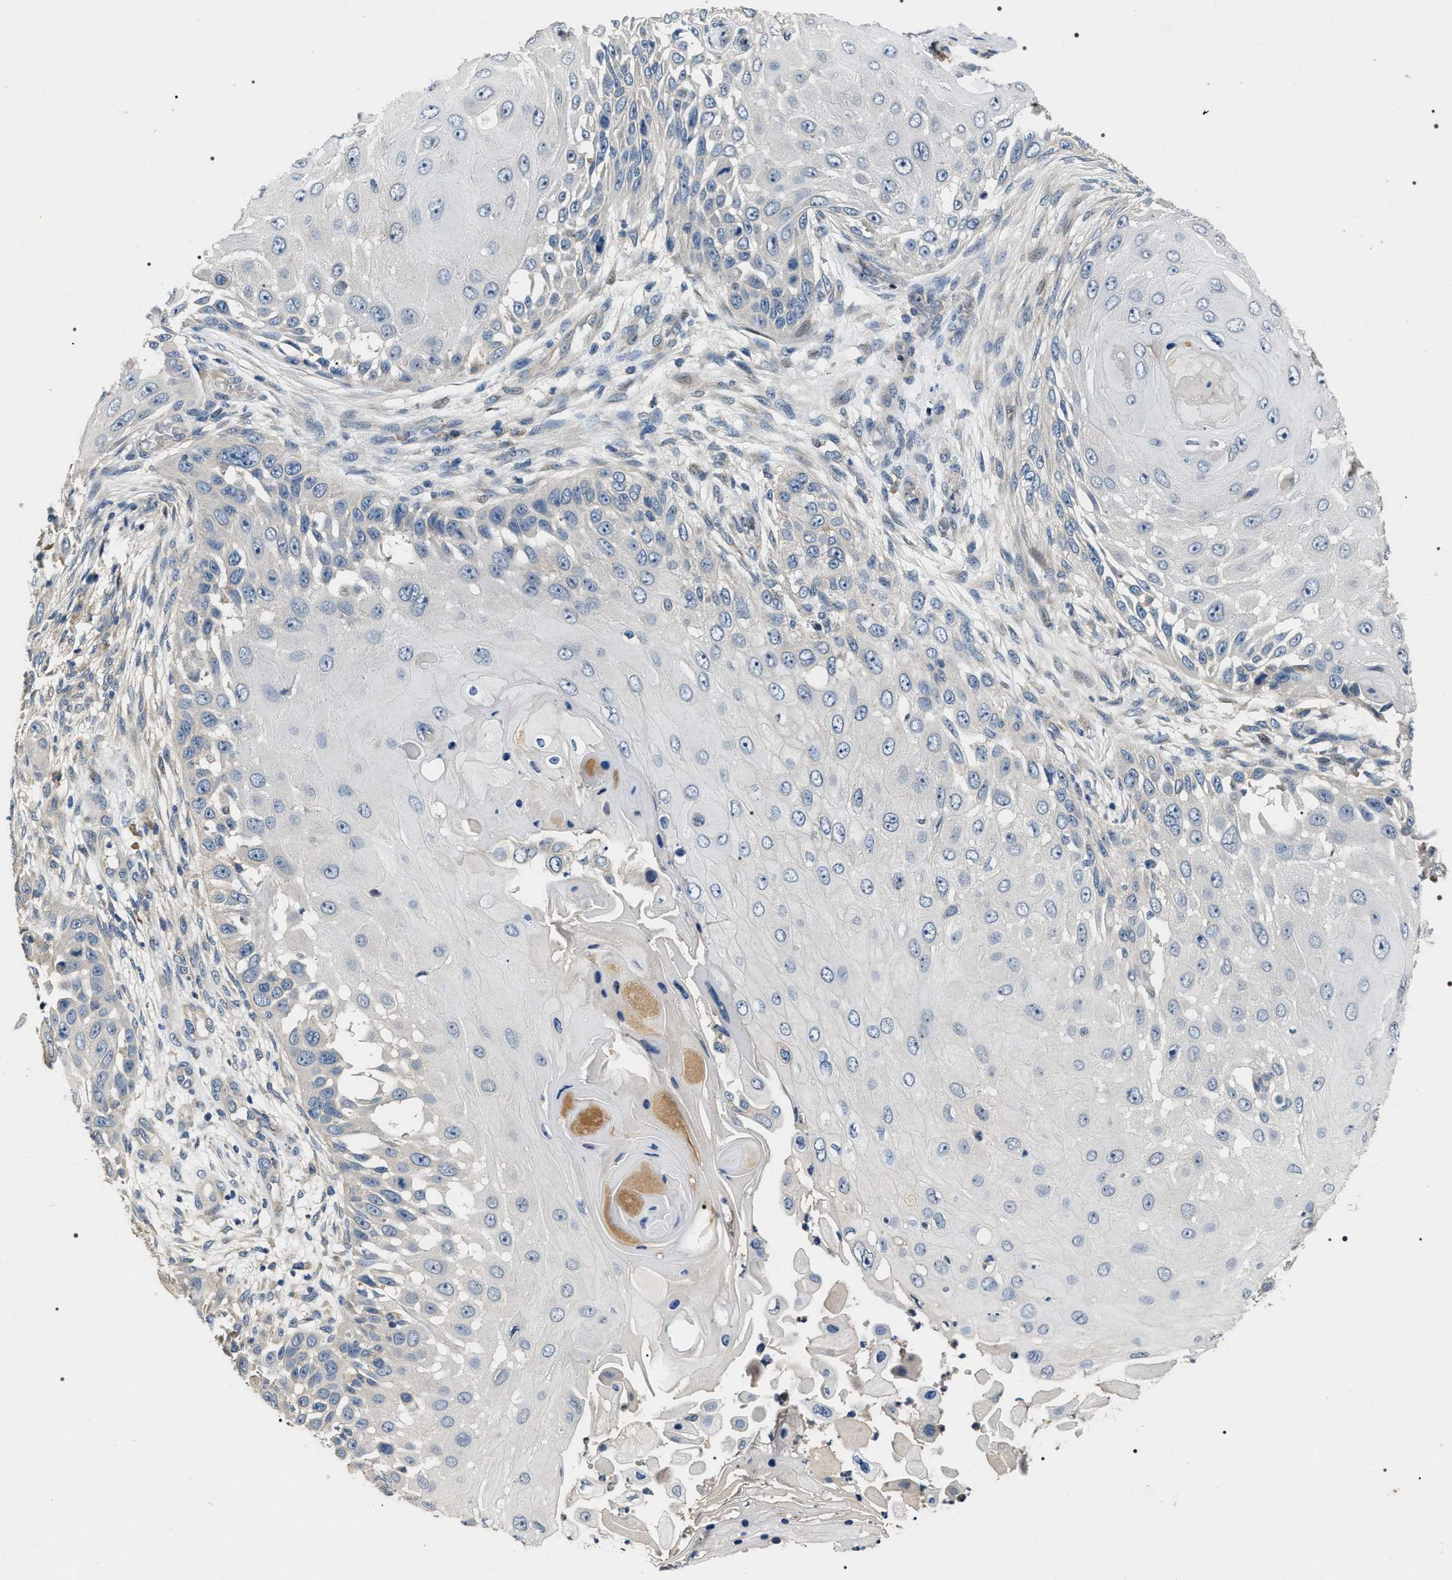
{"staining": {"intensity": "negative", "quantity": "none", "location": "none"}, "tissue": "skin cancer", "cell_type": "Tumor cells", "image_type": "cancer", "snomed": [{"axis": "morphology", "description": "Squamous cell carcinoma, NOS"}, {"axis": "topography", "description": "Skin"}], "caption": "An immunohistochemistry (IHC) histopathology image of skin squamous cell carcinoma is shown. There is no staining in tumor cells of skin squamous cell carcinoma.", "gene": "IFT81", "patient": {"sex": "female", "age": 44}}